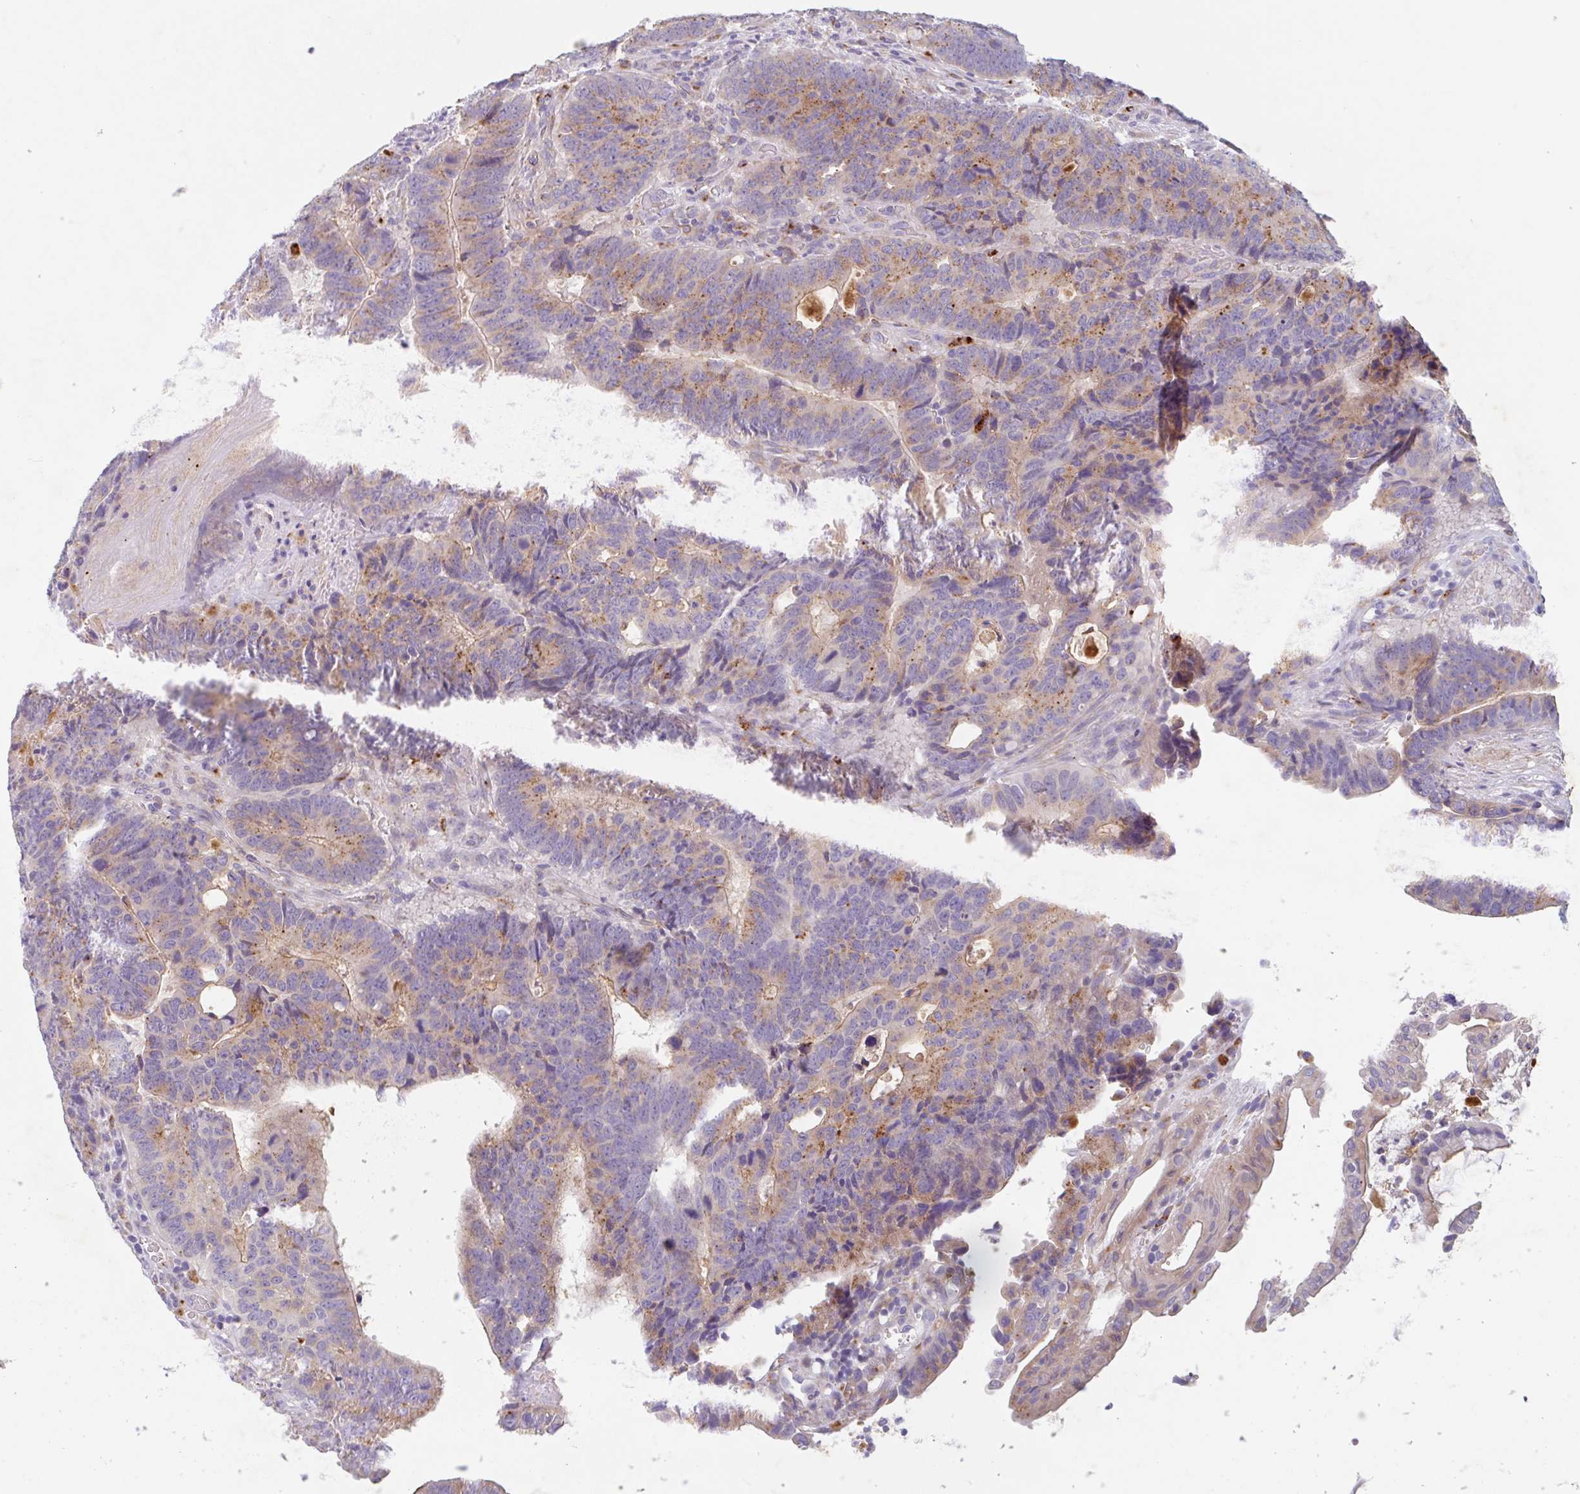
{"staining": {"intensity": "moderate", "quantity": ">75%", "location": "cytoplasmic/membranous"}, "tissue": "colorectal cancer", "cell_type": "Tumor cells", "image_type": "cancer", "snomed": [{"axis": "morphology", "description": "Adenocarcinoma, NOS"}, {"axis": "topography", "description": "Colon"}], "caption": "The micrograph displays a brown stain indicating the presence of a protein in the cytoplasmic/membranous of tumor cells in colorectal adenocarcinoma. Nuclei are stained in blue.", "gene": "MANBA", "patient": {"sex": "male", "age": 62}}